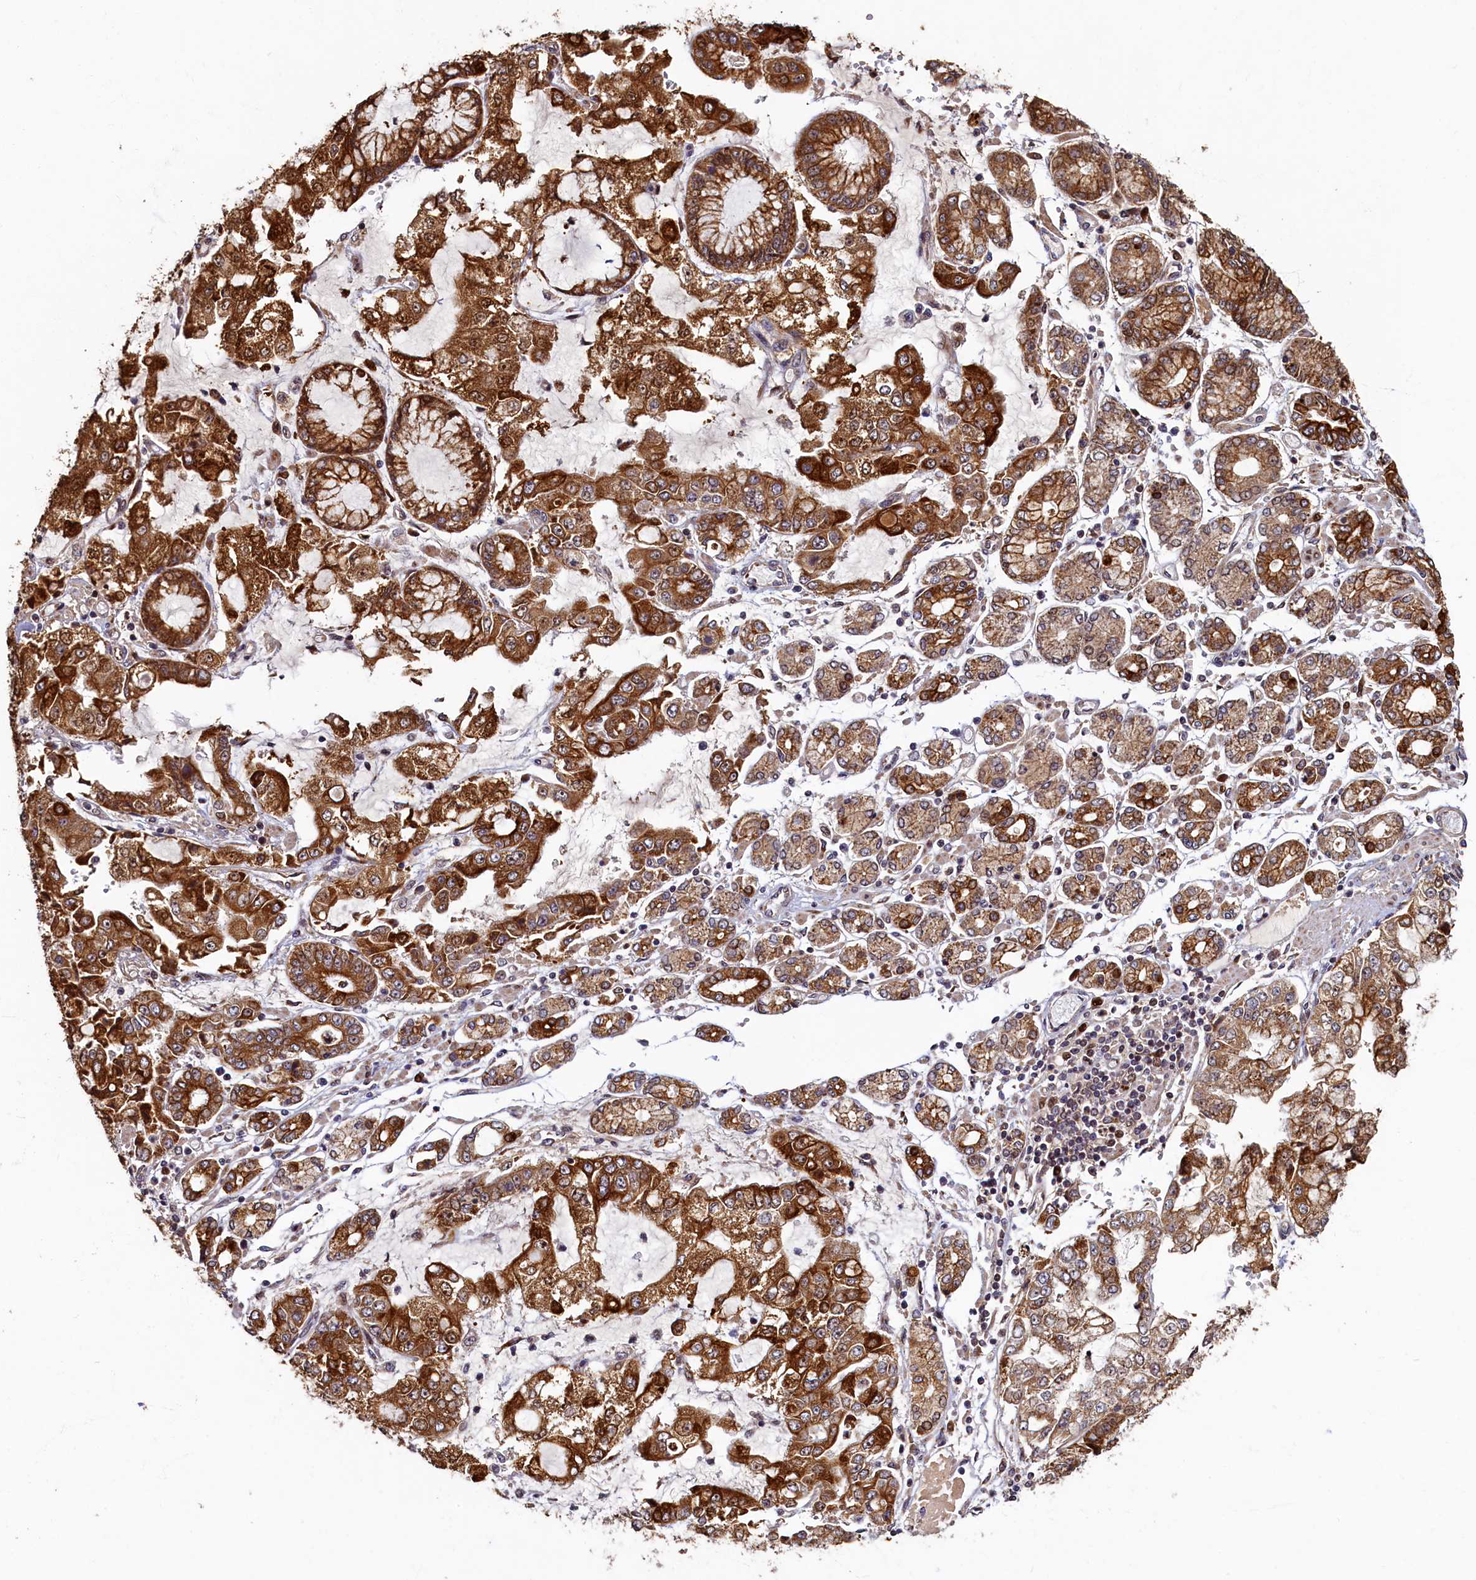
{"staining": {"intensity": "strong", "quantity": ">75%", "location": "cytoplasmic/membranous"}, "tissue": "stomach cancer", "cell_type": "Tumor cells", "image_type": "cancer", "snomed": [{"axis": "morphology", "description": "Adenocarcinoma, NOS"}, {"axis": "topography", "description": "Stomach"}], "caption": "DAB immunohistochemical staining of human adenocarcinoma (stomach) shows strong cytoplasmic/membranous protein positivity in about >75% of tumor cells.", "gene": "NCKAP5L", "patient": {"sex": "male", "age": 76}}